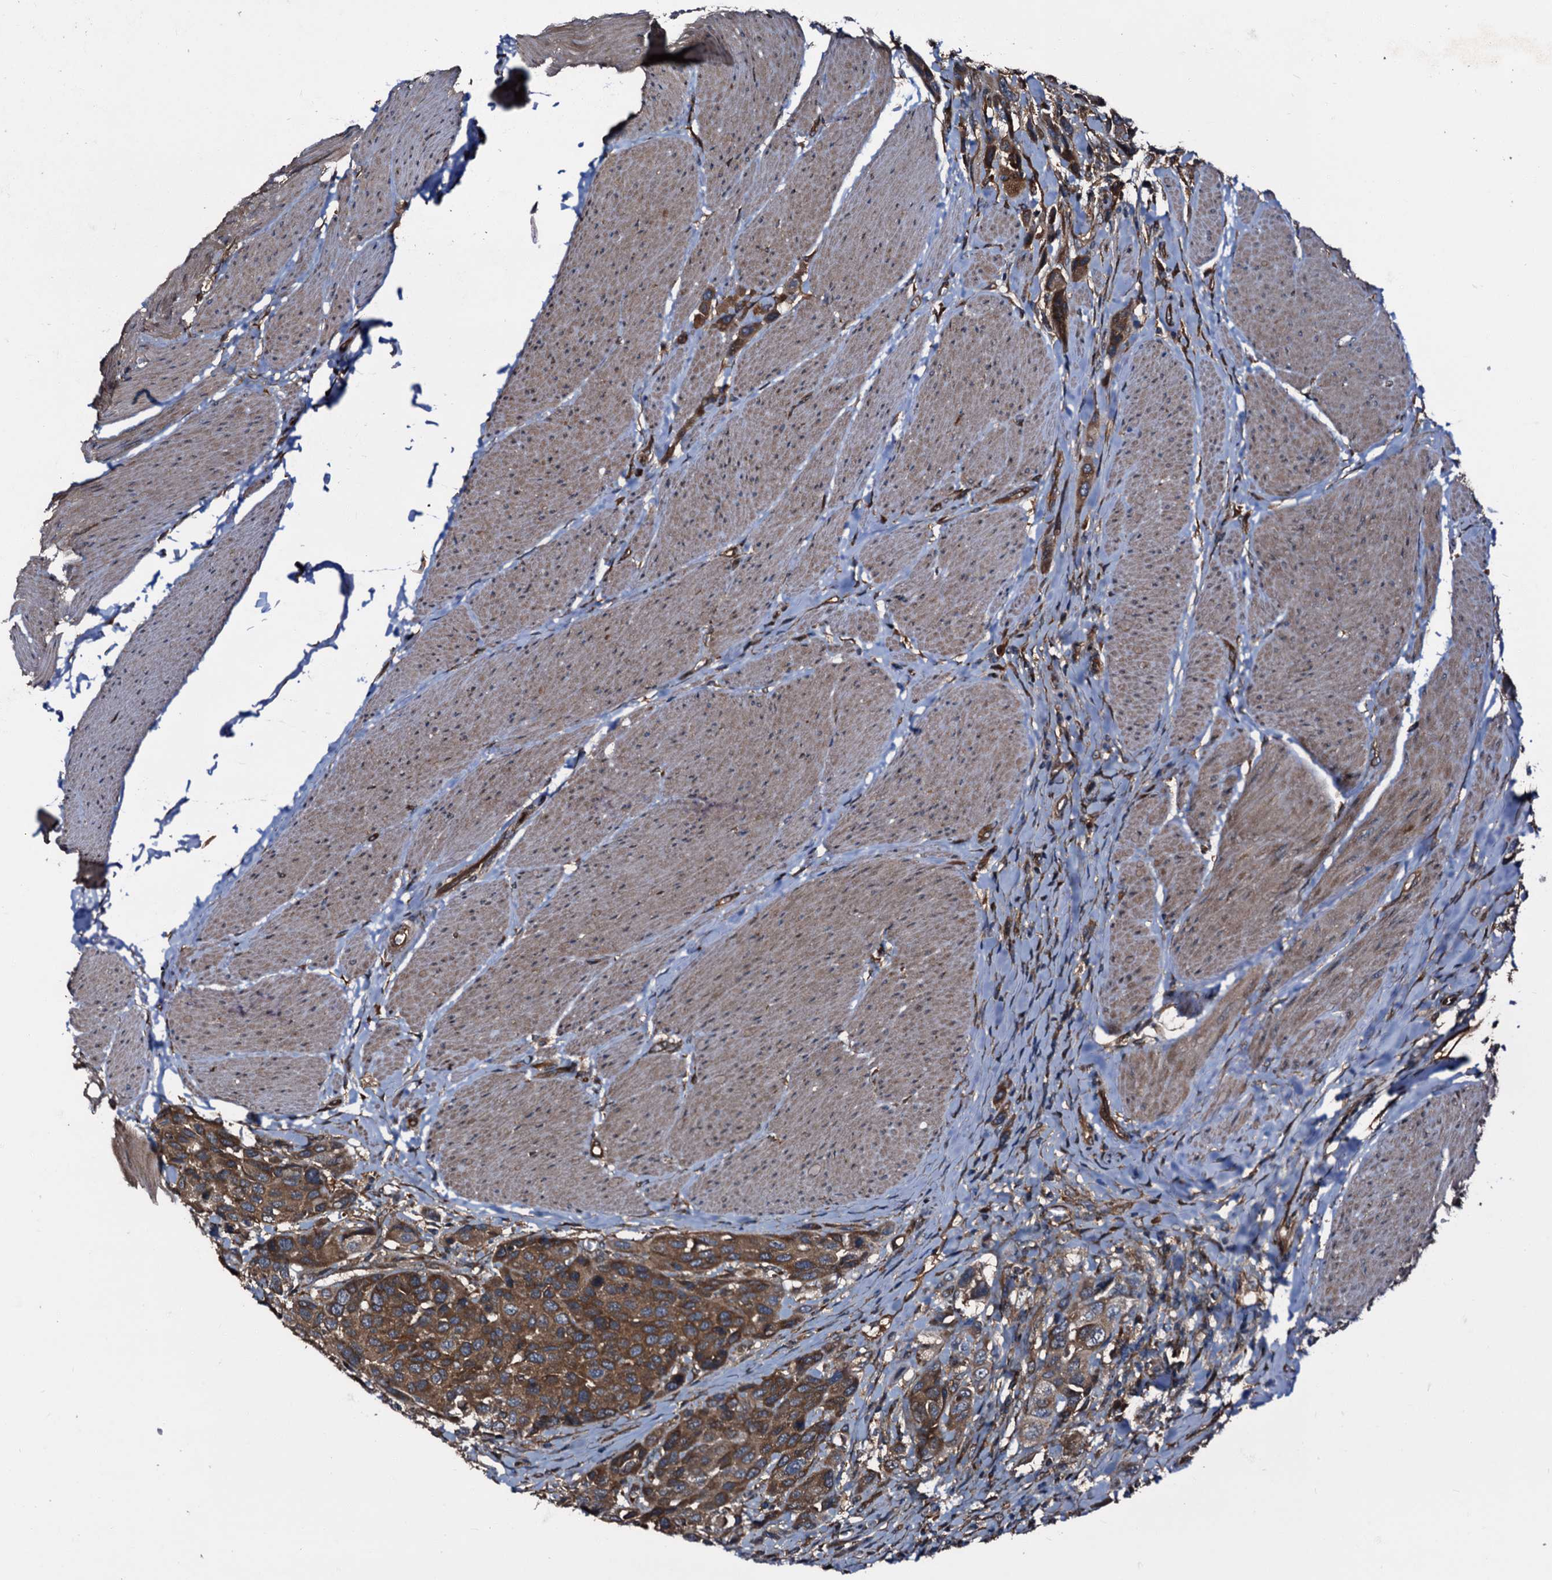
{"staining": {"intensity": "moderate", "quantity": ">75%", "location": "cytoplasmic/membranous"}, "tissue": "urothelial cancer", "cell_type": "Tumor cells", "image_type": "cancer", "snomed": [{"axis": "morphology", "description": "Urothelial carcinoma, High grade"}, {"axis": "topography", "description": "Urinary bladder"}], "caption": "Brown immunohistochemical staining in human urothelial cancer demonstrates moderate cytoplasmic/membranous positivity in about >75% of tumor cells. (brown staining indicates protein expression, while blue staining denotes nuclei).", "gene": "PEX5", "patient": {"sex": "male", "age": 50}}